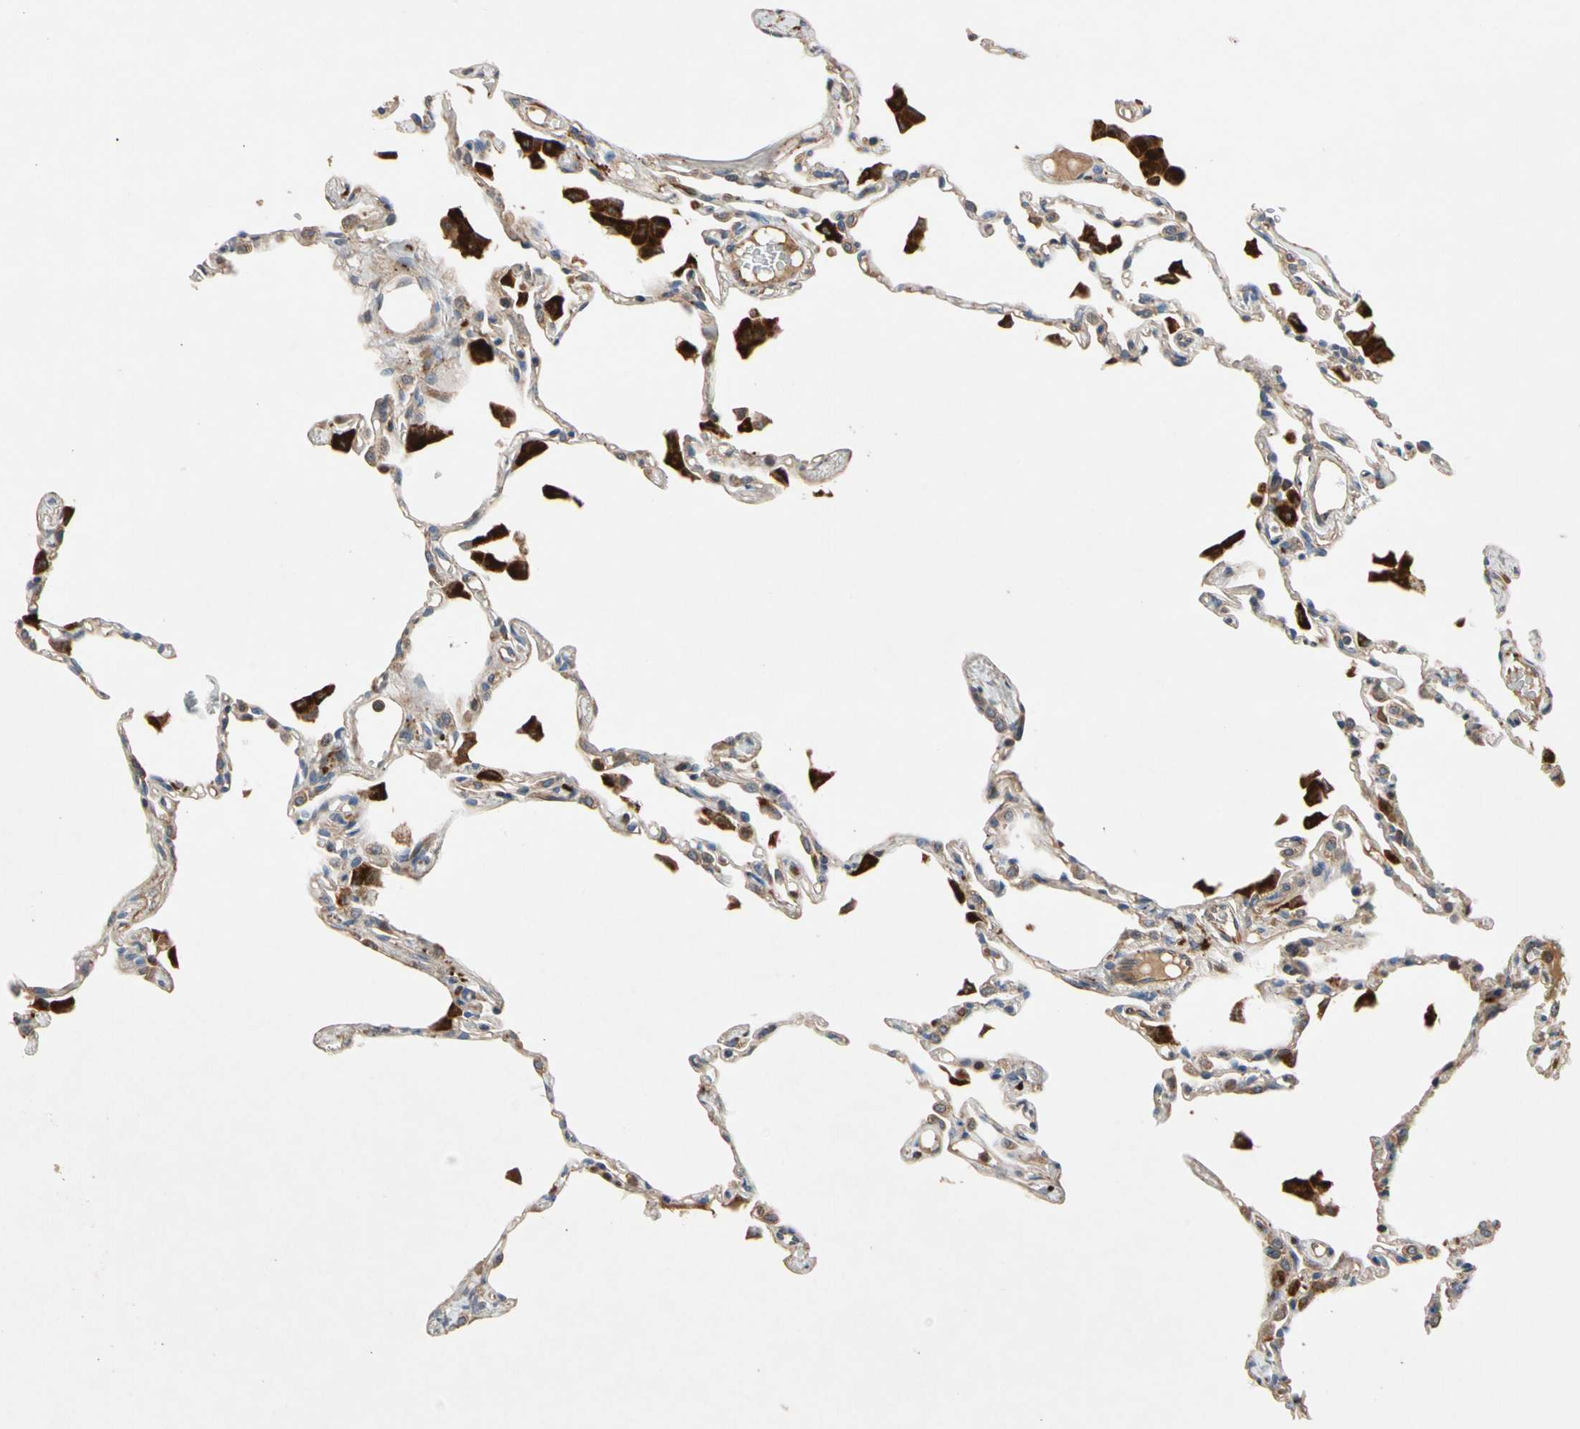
{"staining": {"intensity": "weak", "quantity": "25%-75%", "location": "cytoplasmic/membranous"}, "tissue": "lung", "cell_type": "Alveolar cells", "image_type": "normal", "snomed": [{"axis": "morphology", "description": "Normal tissue, NOS"}, {"axis": "topography", "description": "Lung"}], "caption": "An immunohistochemistry (IHC) photomicrograph of unremarkable tissue is shown. Protein staining in brown highlights weak cytoplasmic/membranous positivity in lung within alveolar cells. (IHC, brightfield microscopy, high magnification).", "gene": "FGD6", "patient": {"sex": "female", "age": 49}}